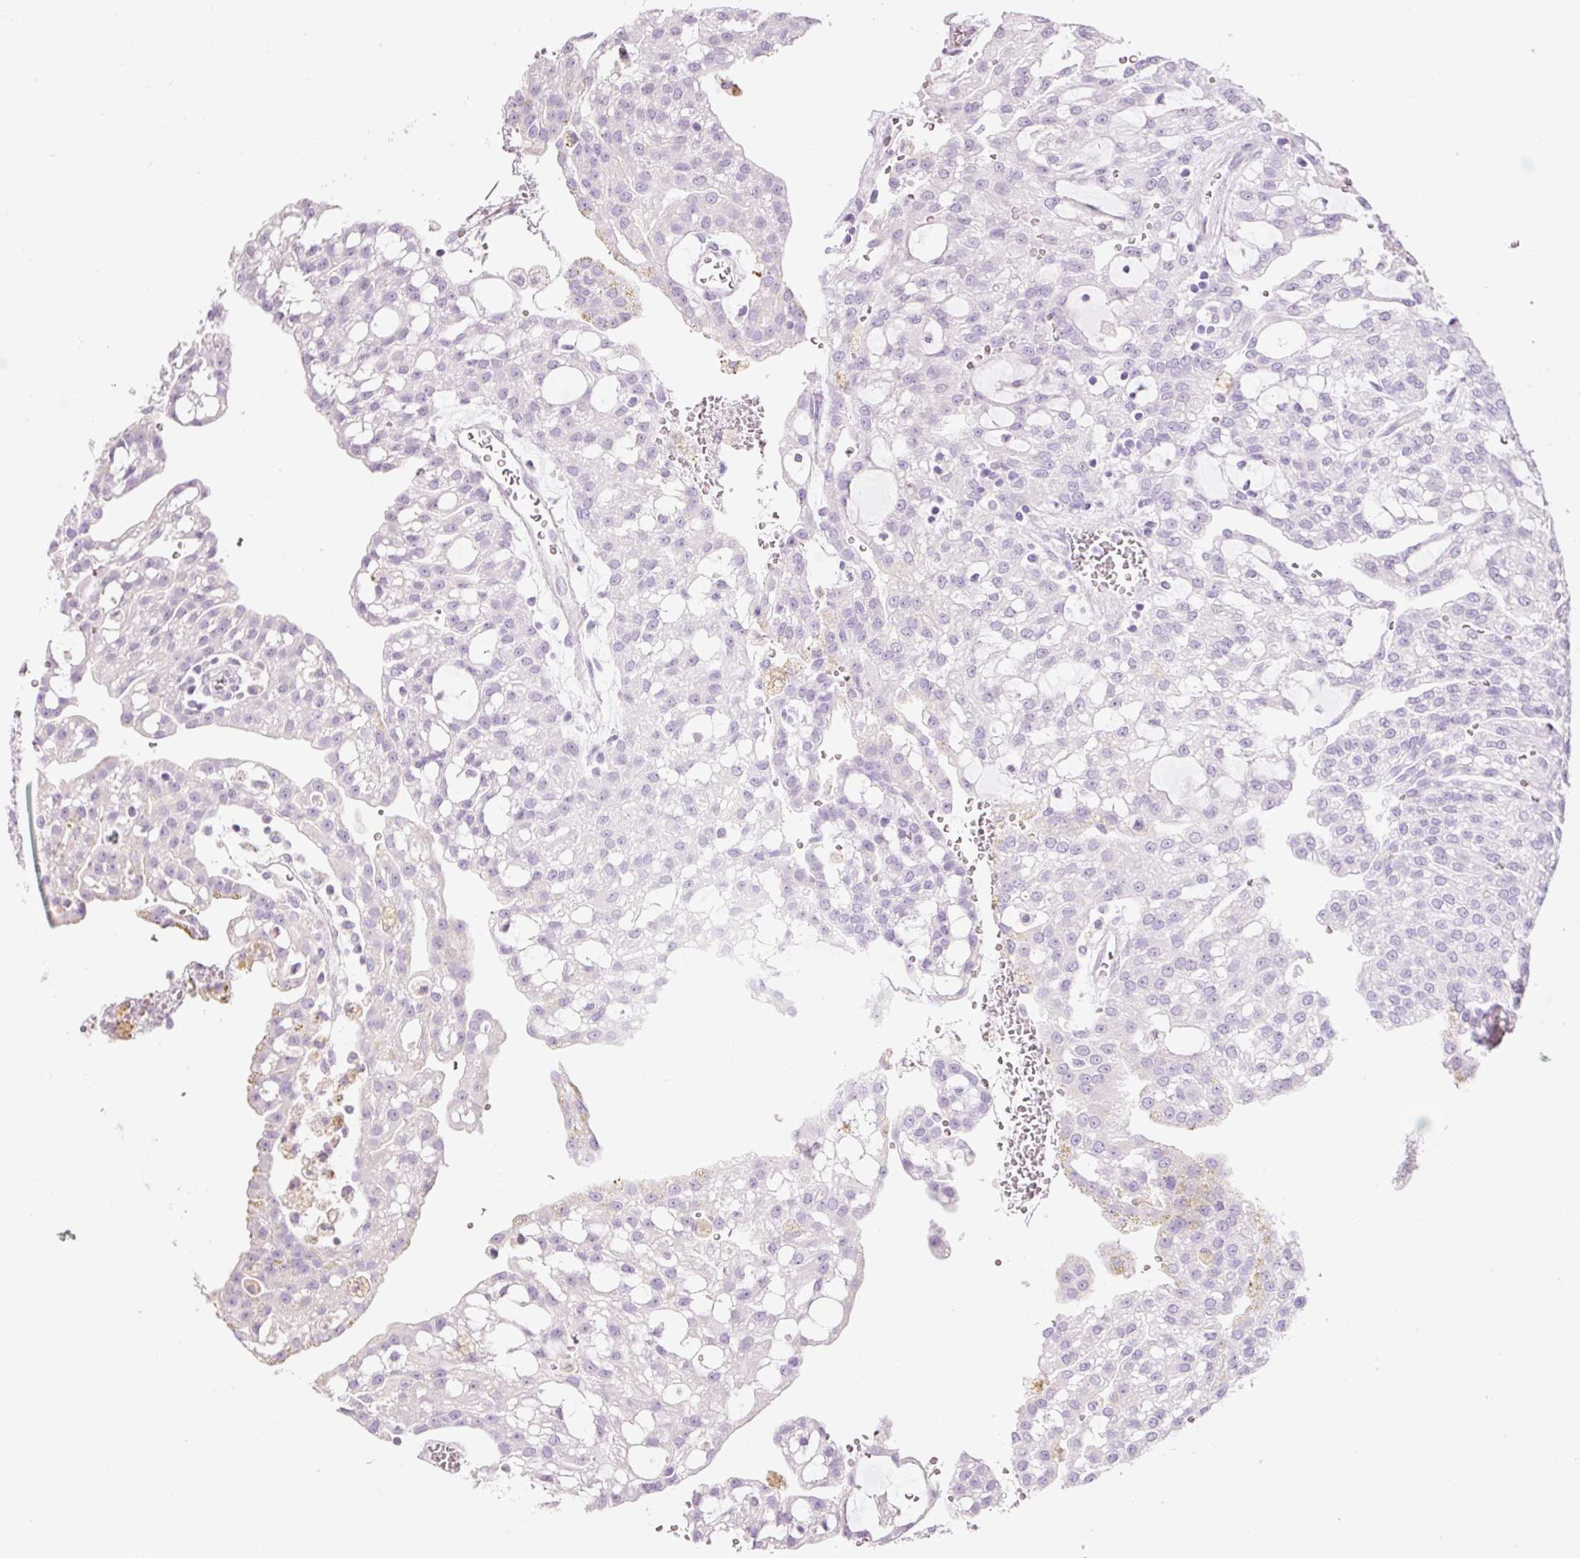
{"staining": {"intensity": "negative", "quantity": "none", "location": "none"}, "tissue": "renal cancer", "cell_type": "Tumor cells", "image_type": "cancer", "snomed": [{"axis": "morphology", "description": "Adenocarcinoma, NOS"}, {"axis": "topography", "description": "Kidney"}], "caption": "The photomicrograph displays no staining of tumor cells in renal cancer (adenocarcinoma).", "gene": "CMA1", "patient": {"sex": "male", "age": 63}}